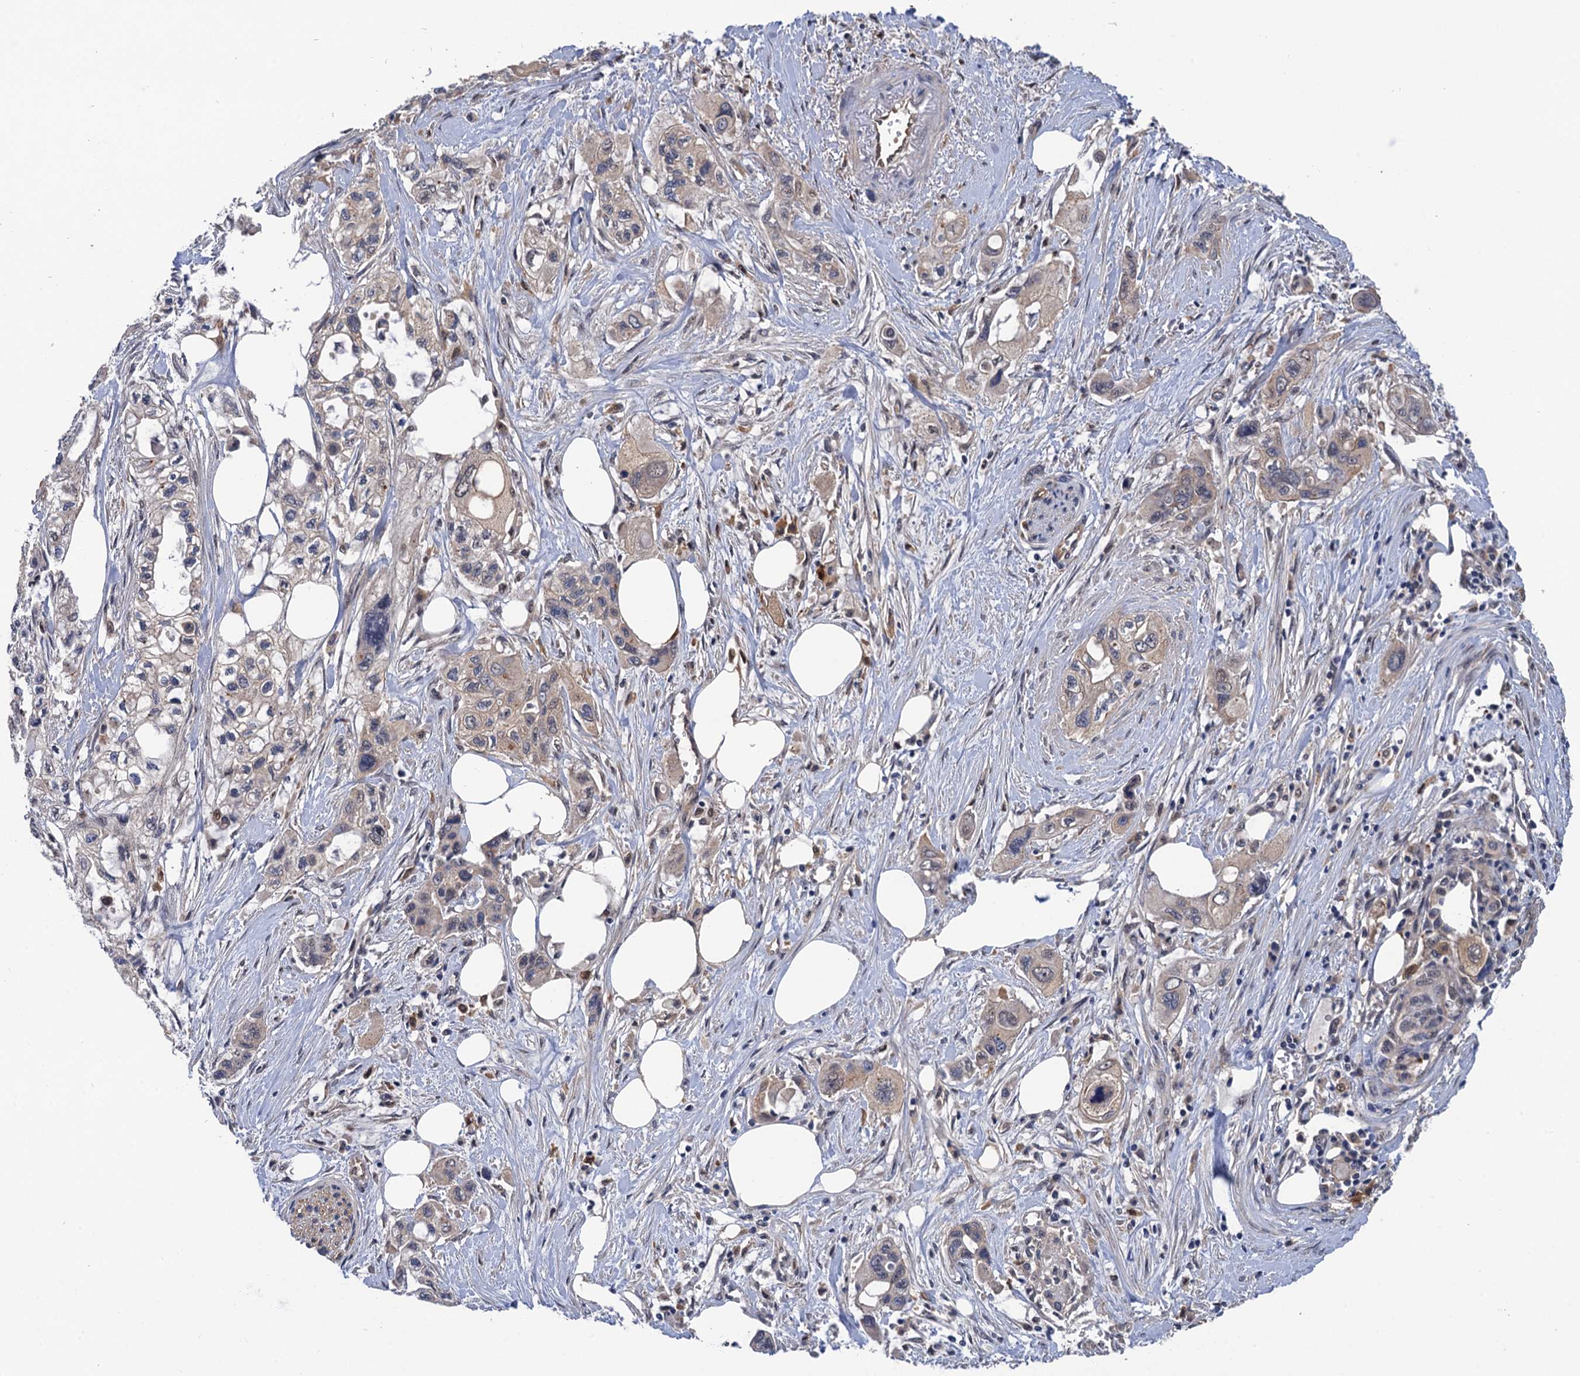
{"staining": {"intensity": "weak", "quantity": "<25%", "location": "cytoplasmic/membranous"}, "tissue": "pancreatic cancer", "cell_type": "Tumor cells", "image_type": "cancer", "snomed": [{"axis": "morphology", "description": "Adenocarcinoma, NOS"}, {"axis": "topography", "description": "Pancreas"}], "caption": "A high-resolution photomicrograph shows IHC staining of pancreatic adenocarcinoma, which exhibits no significant staining in tumor cells.", "gene": "NEK8", "patient": {"sex": "male", "age": 75}}